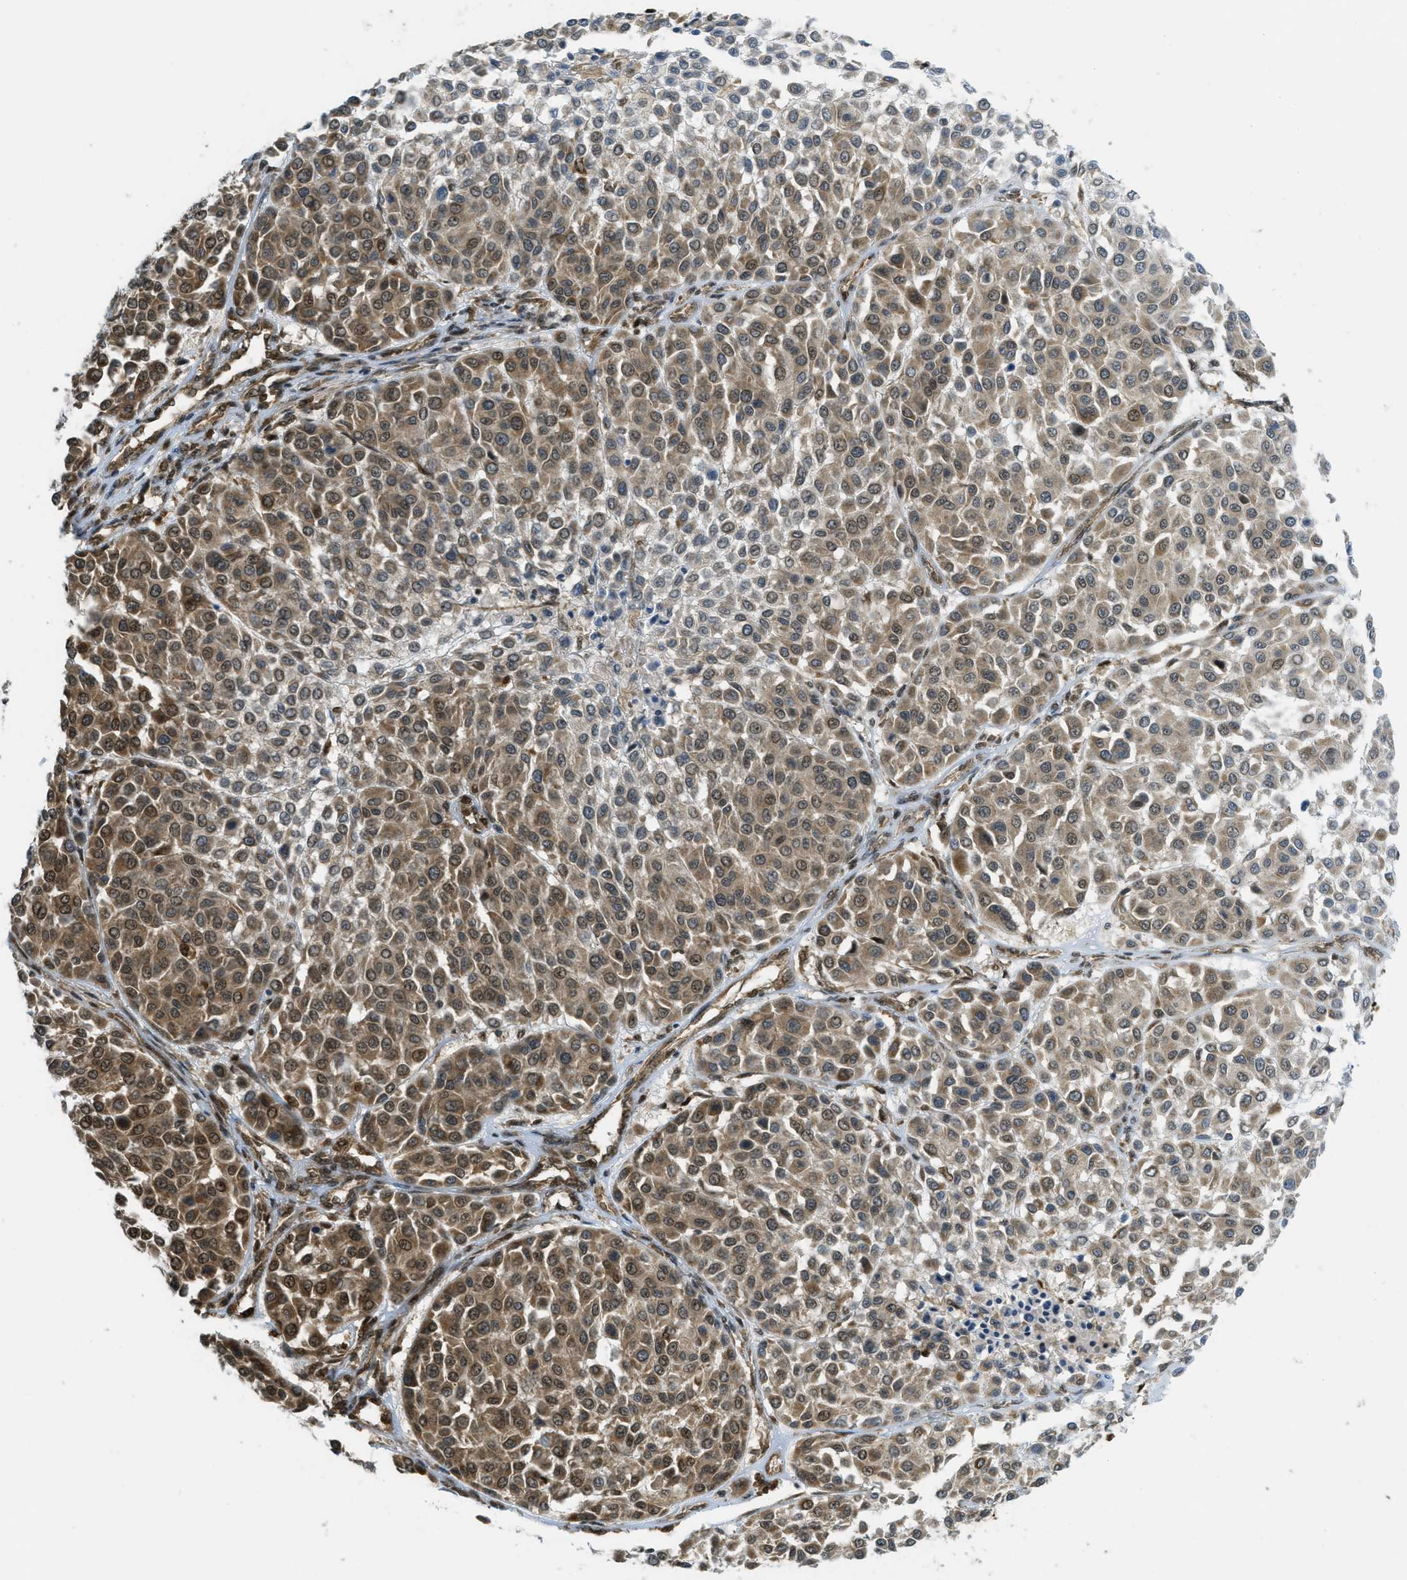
{"staining": {"intensity": "moderate", "quantity": ">75%", "location": "cytoplasmic/membranous,nuclear"}, "tissue": "melanoma", "cell_type": "Tumor cells", "image_type": "cancer", "snomed": [{"axis": "morphology", "description": "Malignant melanoma, Metastatic site"}, {"axis": "topography", "description": "Soft tissue"}], "caption": "Immunohistochemistry (IHC) (DAB) staining of malignant melanoma (metastatic site) reveals moderate cytoplasmic/membranous and nuclear protein staining in about >75% of tumor cells.", "gene": "TNPO1", "patient": {"sex": "male", "age": 41}}